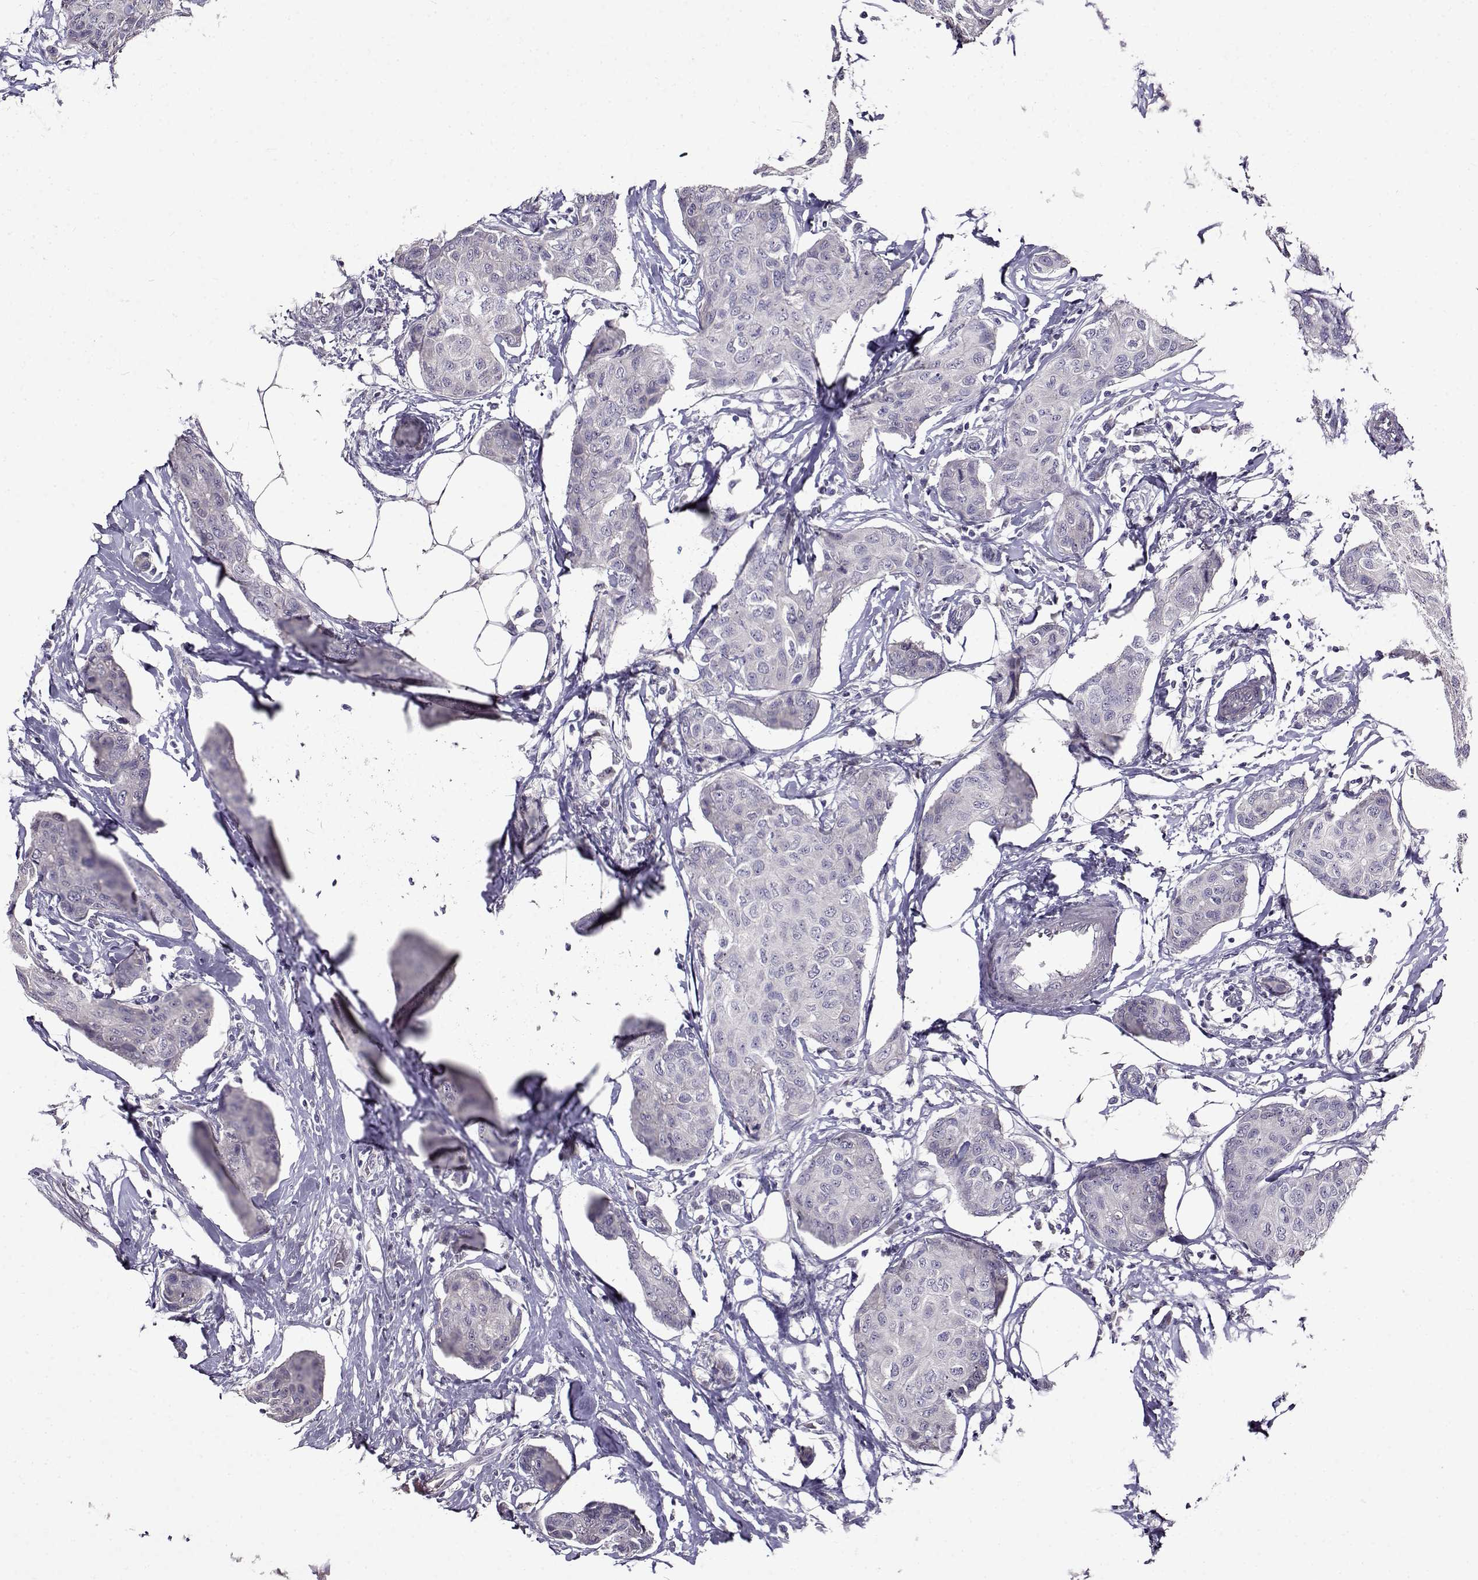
{"staining": {"intensity": "negative", "quantity": "none", "location": "none"}, "tissue": "breast cancer", "cell_type": "Tumor cells", "image_type": "cancer", "snomed": [{"axis": "morphology", "description": "Duct carcinoma"}, {"axis": "topography", "description": "Breast"}], "caption": "This is an IHC histopathology image of breast cancer (invasive ductal carcinoma). There is no positivity in tumor cells.", "gene": "PAEP", "patient": {"sex": "female", "age": 80}}